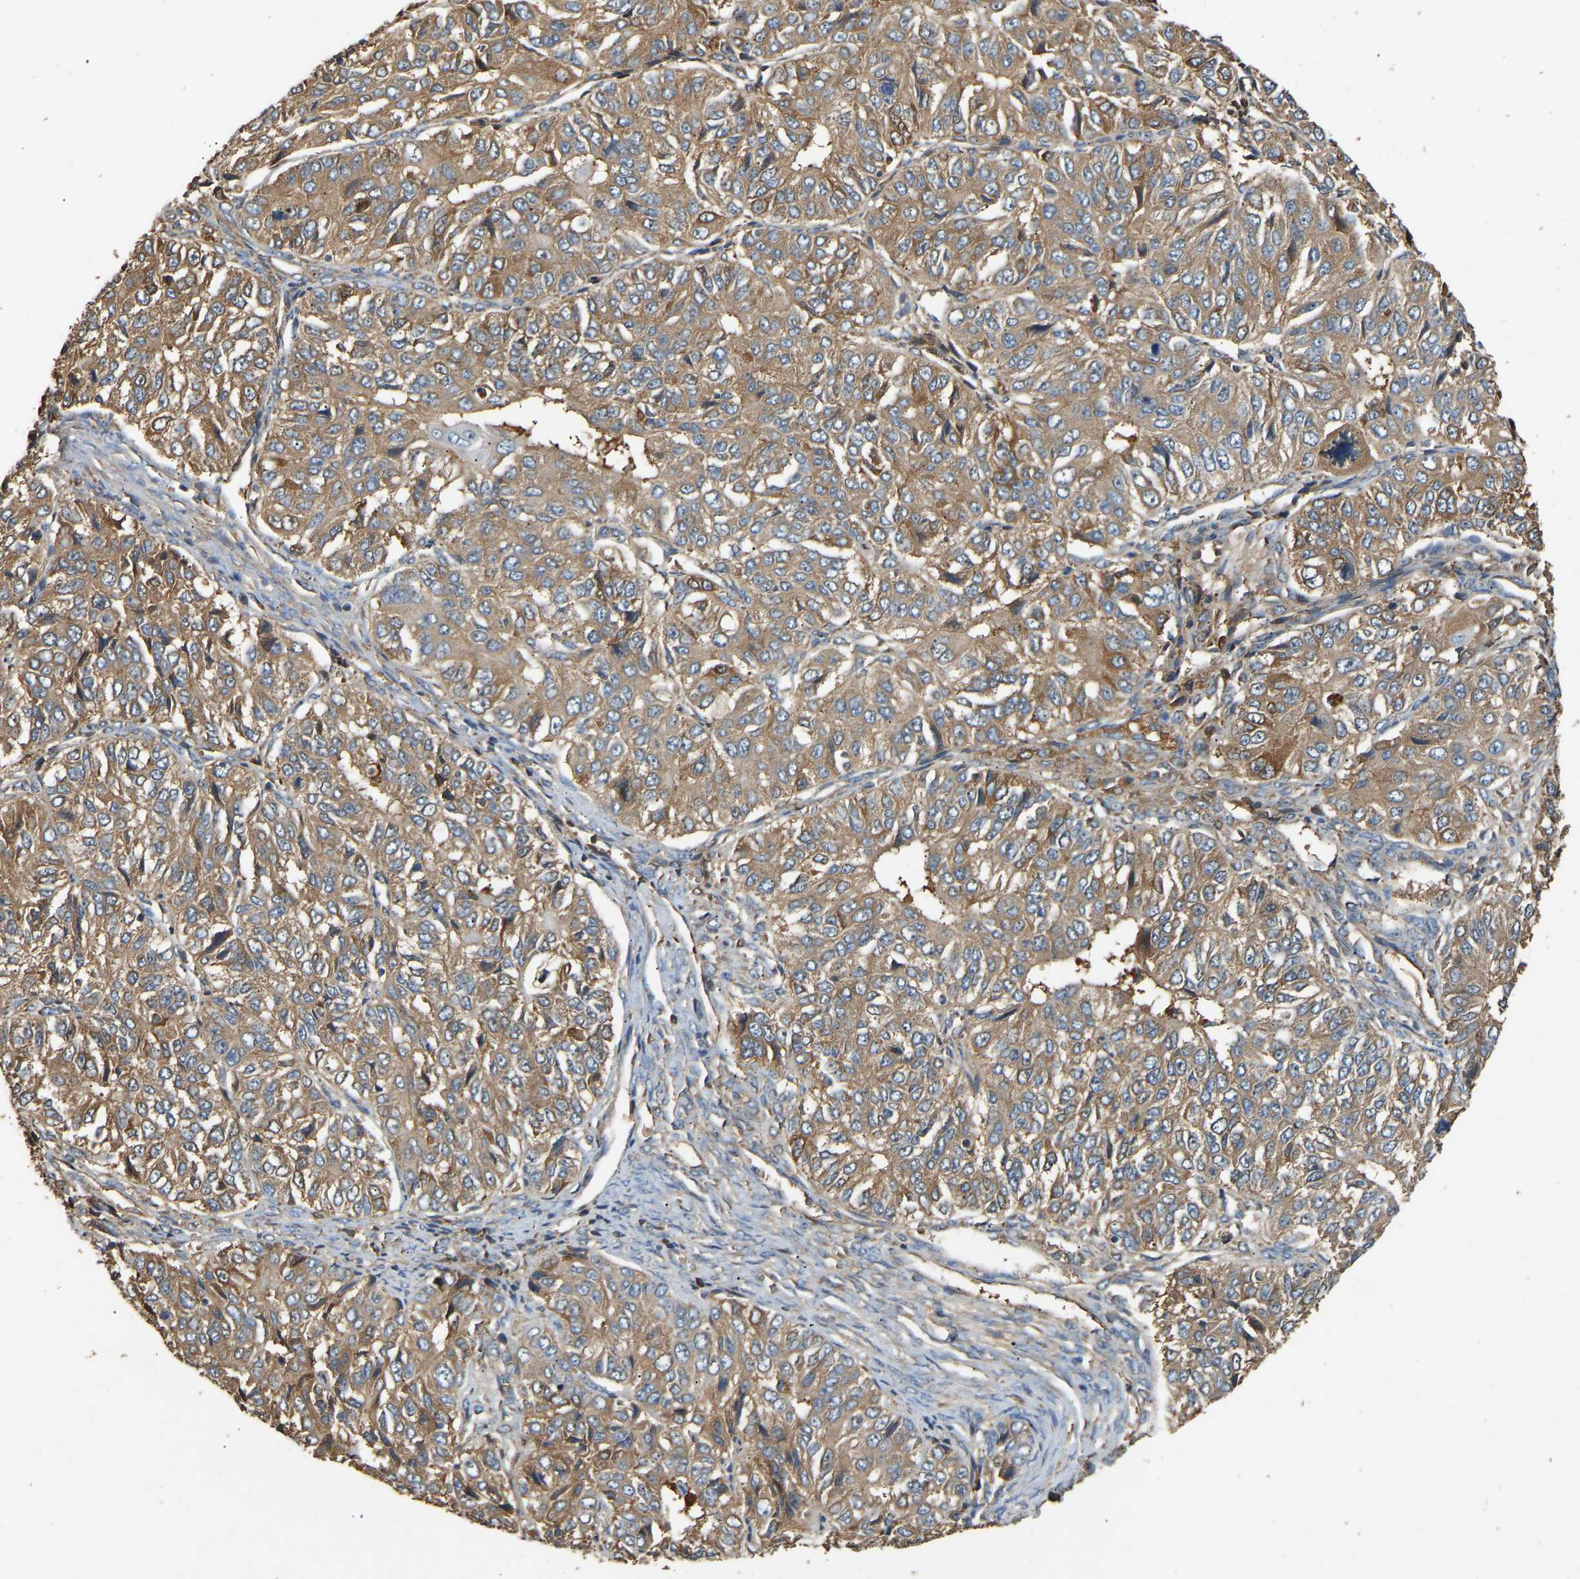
{"staining": {"intensity": "moderate", "quantity": ">75%", "location": "cytoplasmic/membranous"}, "tissue": "ovarian cancer", "cell_type": "Tumor cells", "image_type": "cancer", "snomed": [{"axis": "morphology", "description": "Carcinoma, endometroid"}, {"axis": "topography", "description": "Ovary"}], "caption": "This is a micrograph of IHC staining of ovarian endometroid carcinoma, which shows moderate staining in the cytoplasmic/membranous of tumor cells.", "gene": "TMEM268", "patient": {"sex": "female", "age": 51}}